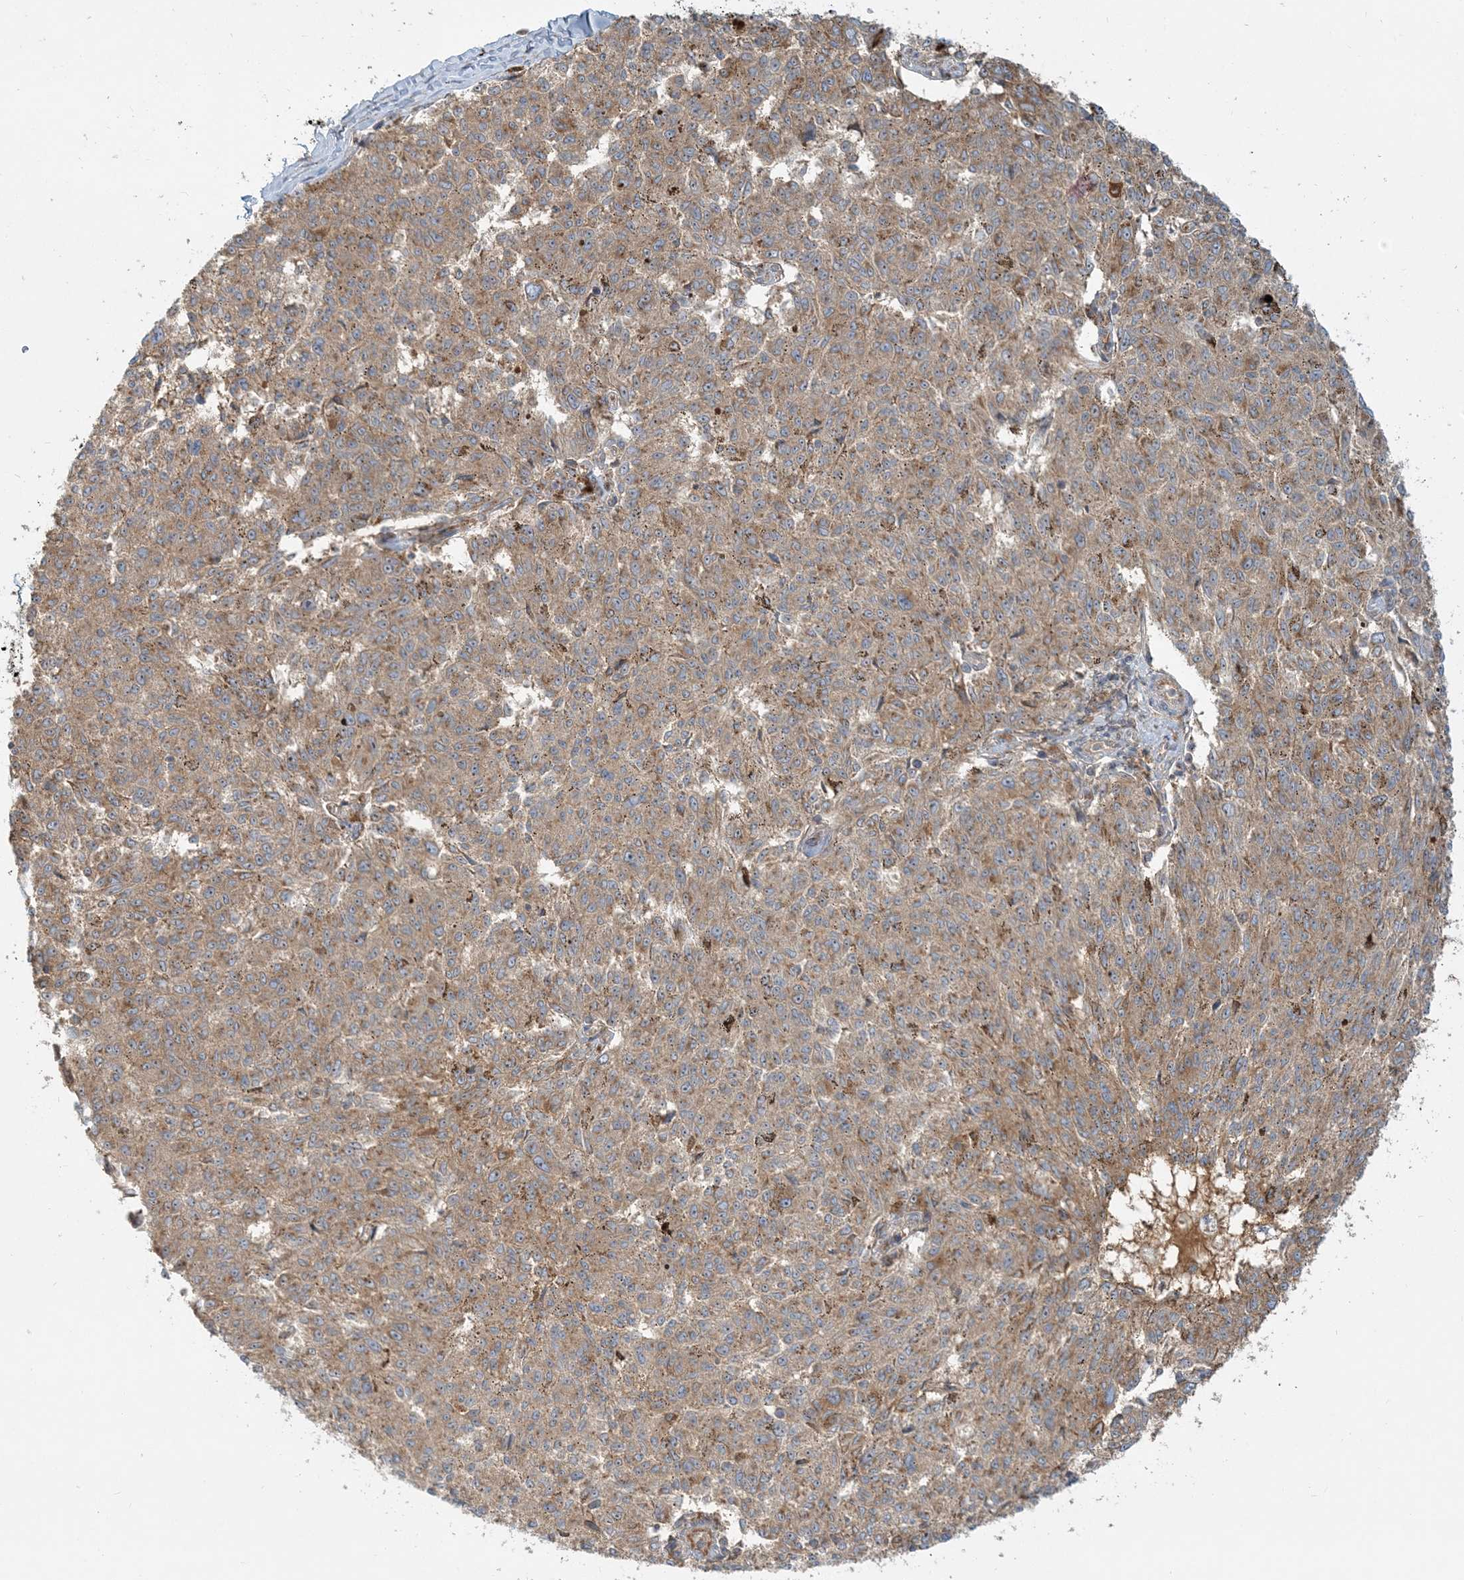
{"staining": {"intensity": "moderate", "quantity": ">75%", "location": "cytoplasmic/membranous"}, "tissue": "melanoma", "cell_type": "Tumor cells", "image_type": "cancer", "snomed": [{"axis": "morphology", "description": "Malignant melanoma, NOS"}, {"axis": "topography", "description": "Skin"}], "caption": "Melanoma was stained to show a protein in brown. There is medium levels of moderate cytoplasmic/membranous staining in approximately >75% of tumor cells. (DAB IHC with brightfield microscopy, high magnification).", "gene": "AP1AR", "patient": {"sex": "female", "age": 72}}